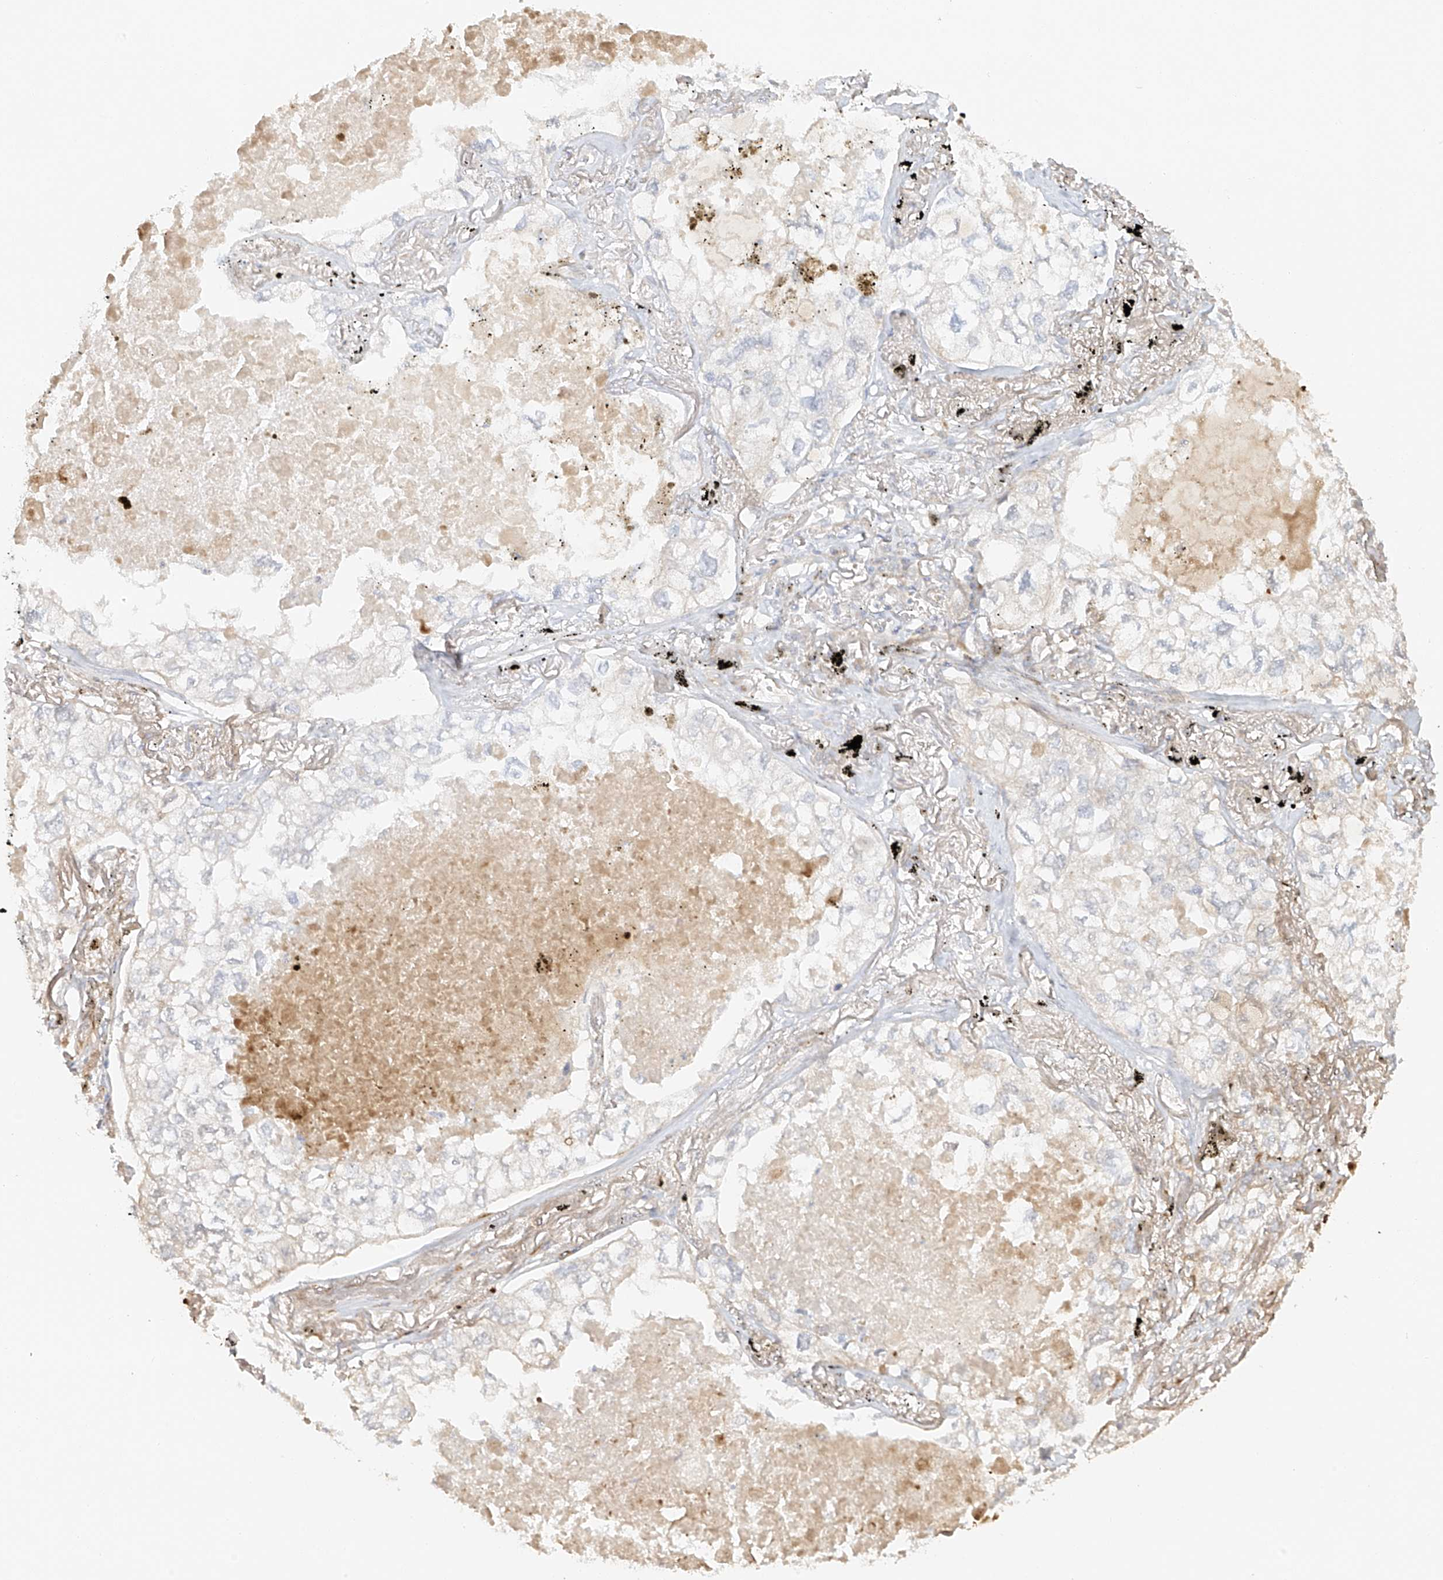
{"staining": {"intensity": "negative", "quantity": "none", "location": "none"}, "tissue": "lung cancer", "cell_type": "Tumor cells", "image_type": "cancer", "snomed": [{"axis": "morphology", "description": "Adenocarcinoma, NOS"}, {"axis": "topography", "description": "Lung"}], "caption": "Tumor cells are negative for protein expression in human lung cancer. (Immunohistochemistry, brightfield microscopy, high magnification).", "gene": "MIPEP", "patient": {"sex": "male", "age": 65}}